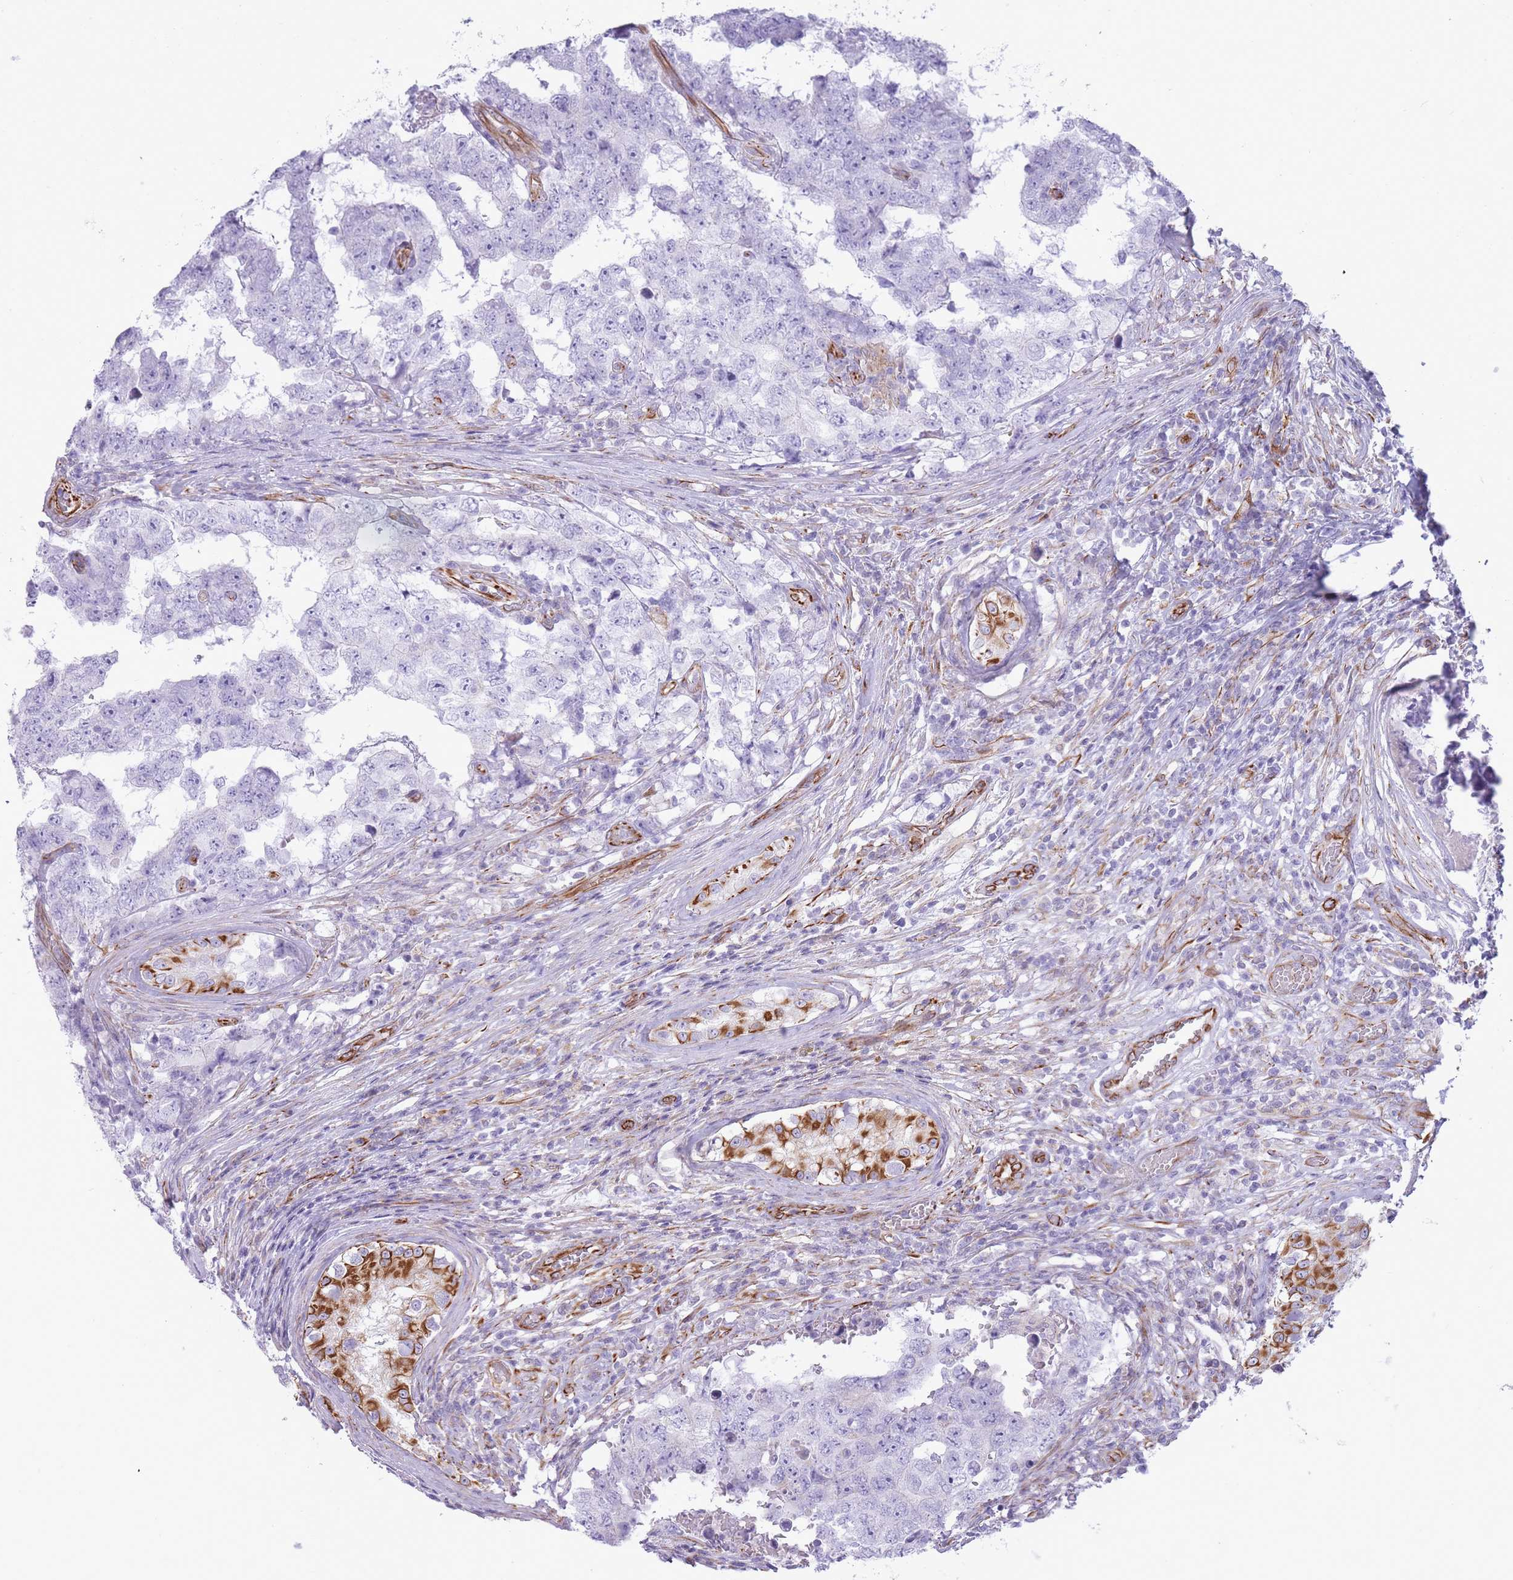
{"staining": {"intensity": "negative", "quantity": "none", "location": "none"}, "tissue": "testis cancer", "cell_type": "Tumor cells", "image_type": "cancer", "snomed": [{"axis": "morphology", "description": "Carcinoma, Embryonal, NOS"}, {"axis": "topography", "description": "Testis"}], "caption": "IHC micrograph of human testis cancer stained for a protein (brown), which displays no expression in tumor cells. Brightfield microscopy of IHC stained with DAB (3,3'-diaminobenzidine) (brown) and hematoxylin (blue), captured at high magnification.", "gene": "PTCD1", "patient": {"sex": "male", "age": 25}}